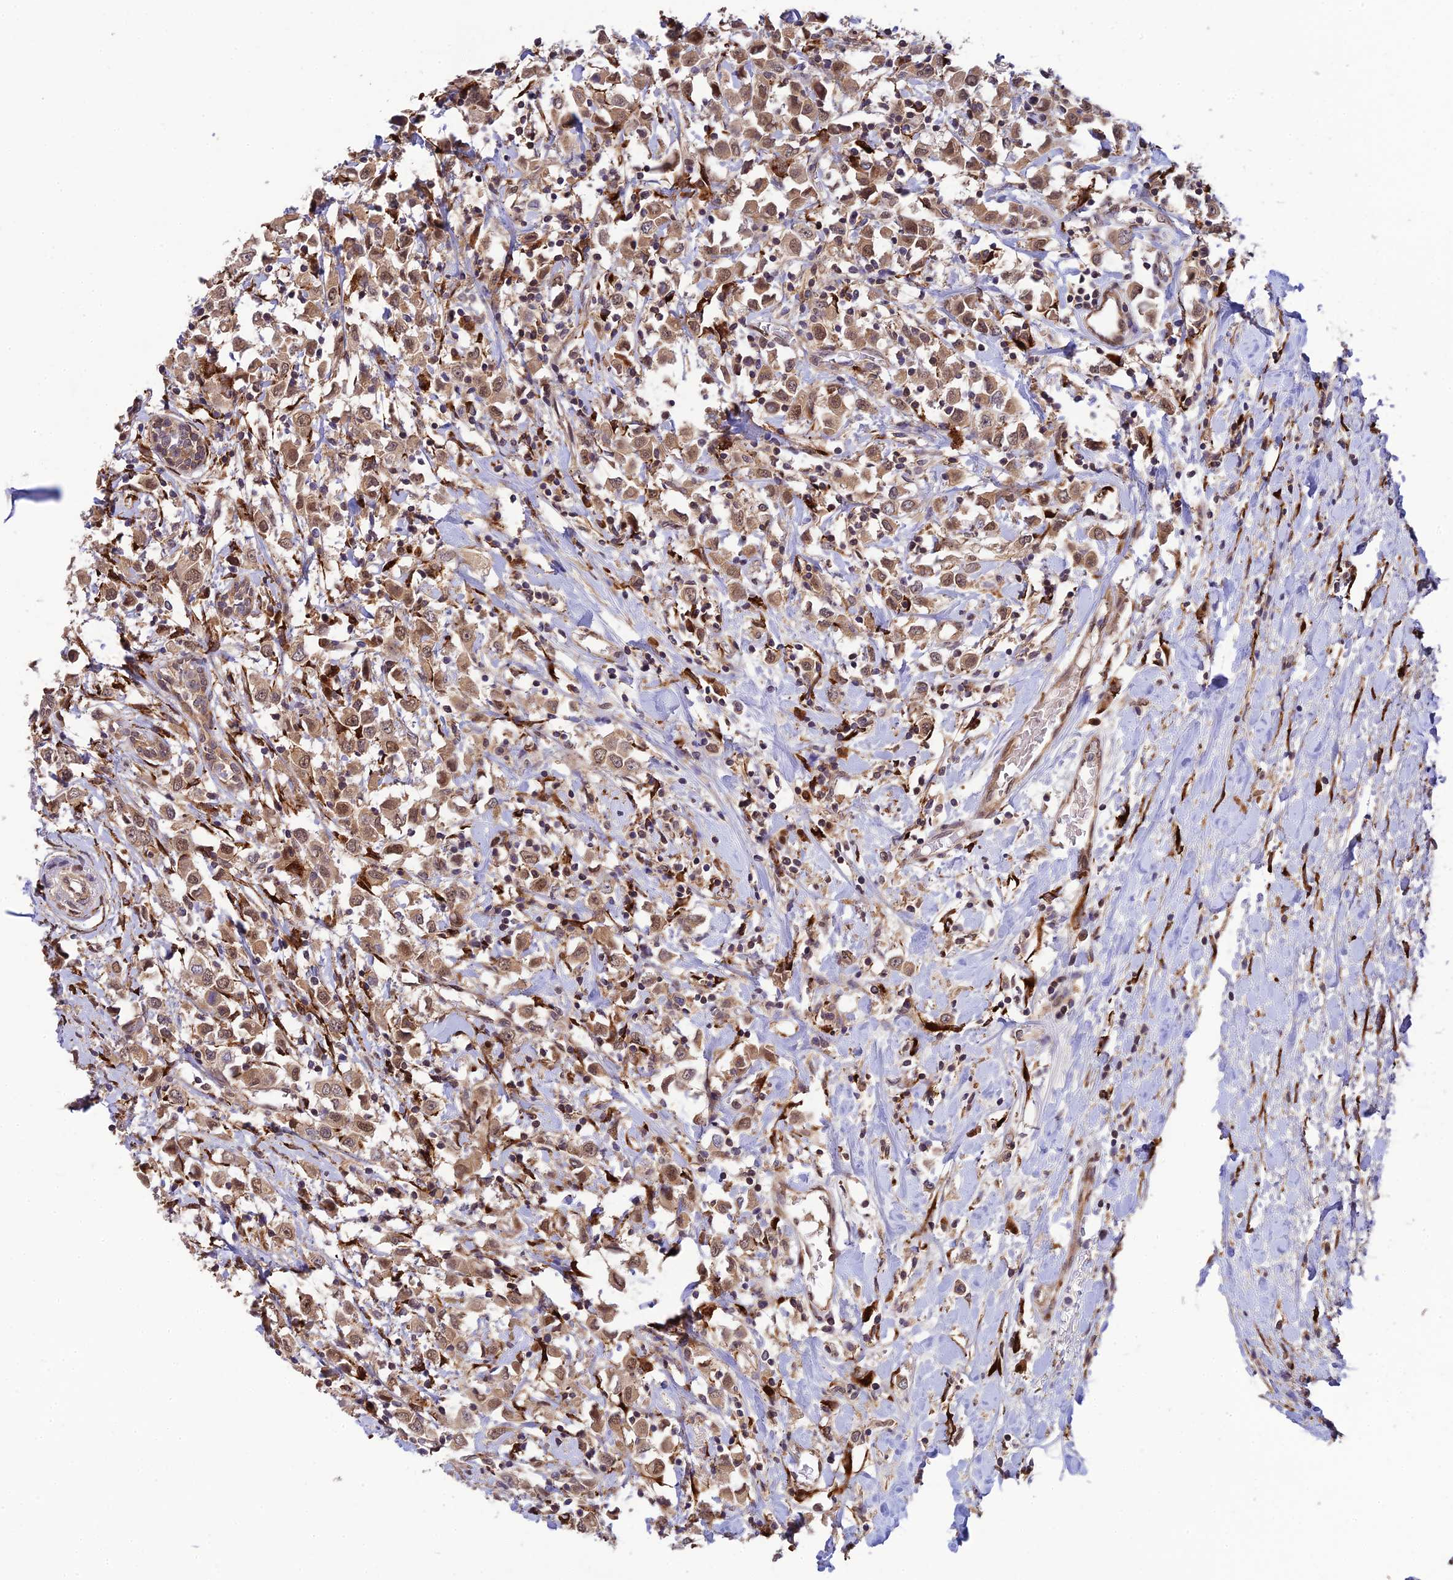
{"staining": {"intensity": "moderate", "quantity": ">75%", "location": "cytoplasmic/membranous"}, "tissue": "breast cancer", "cell_type": "Tumor cells", "image_type": "cancer", "snomed": [{"axis": "morphology", "description": "Duct carcinoma"}, {"axis": "topography", "description": "Breast"}], "caption": "Human breast infiltrating ductal carcinoma stained with a protein marker shows moderate staining in tumor cells.", "gene": "P3H3", "patient": {"sex": "female", "age": 61}}